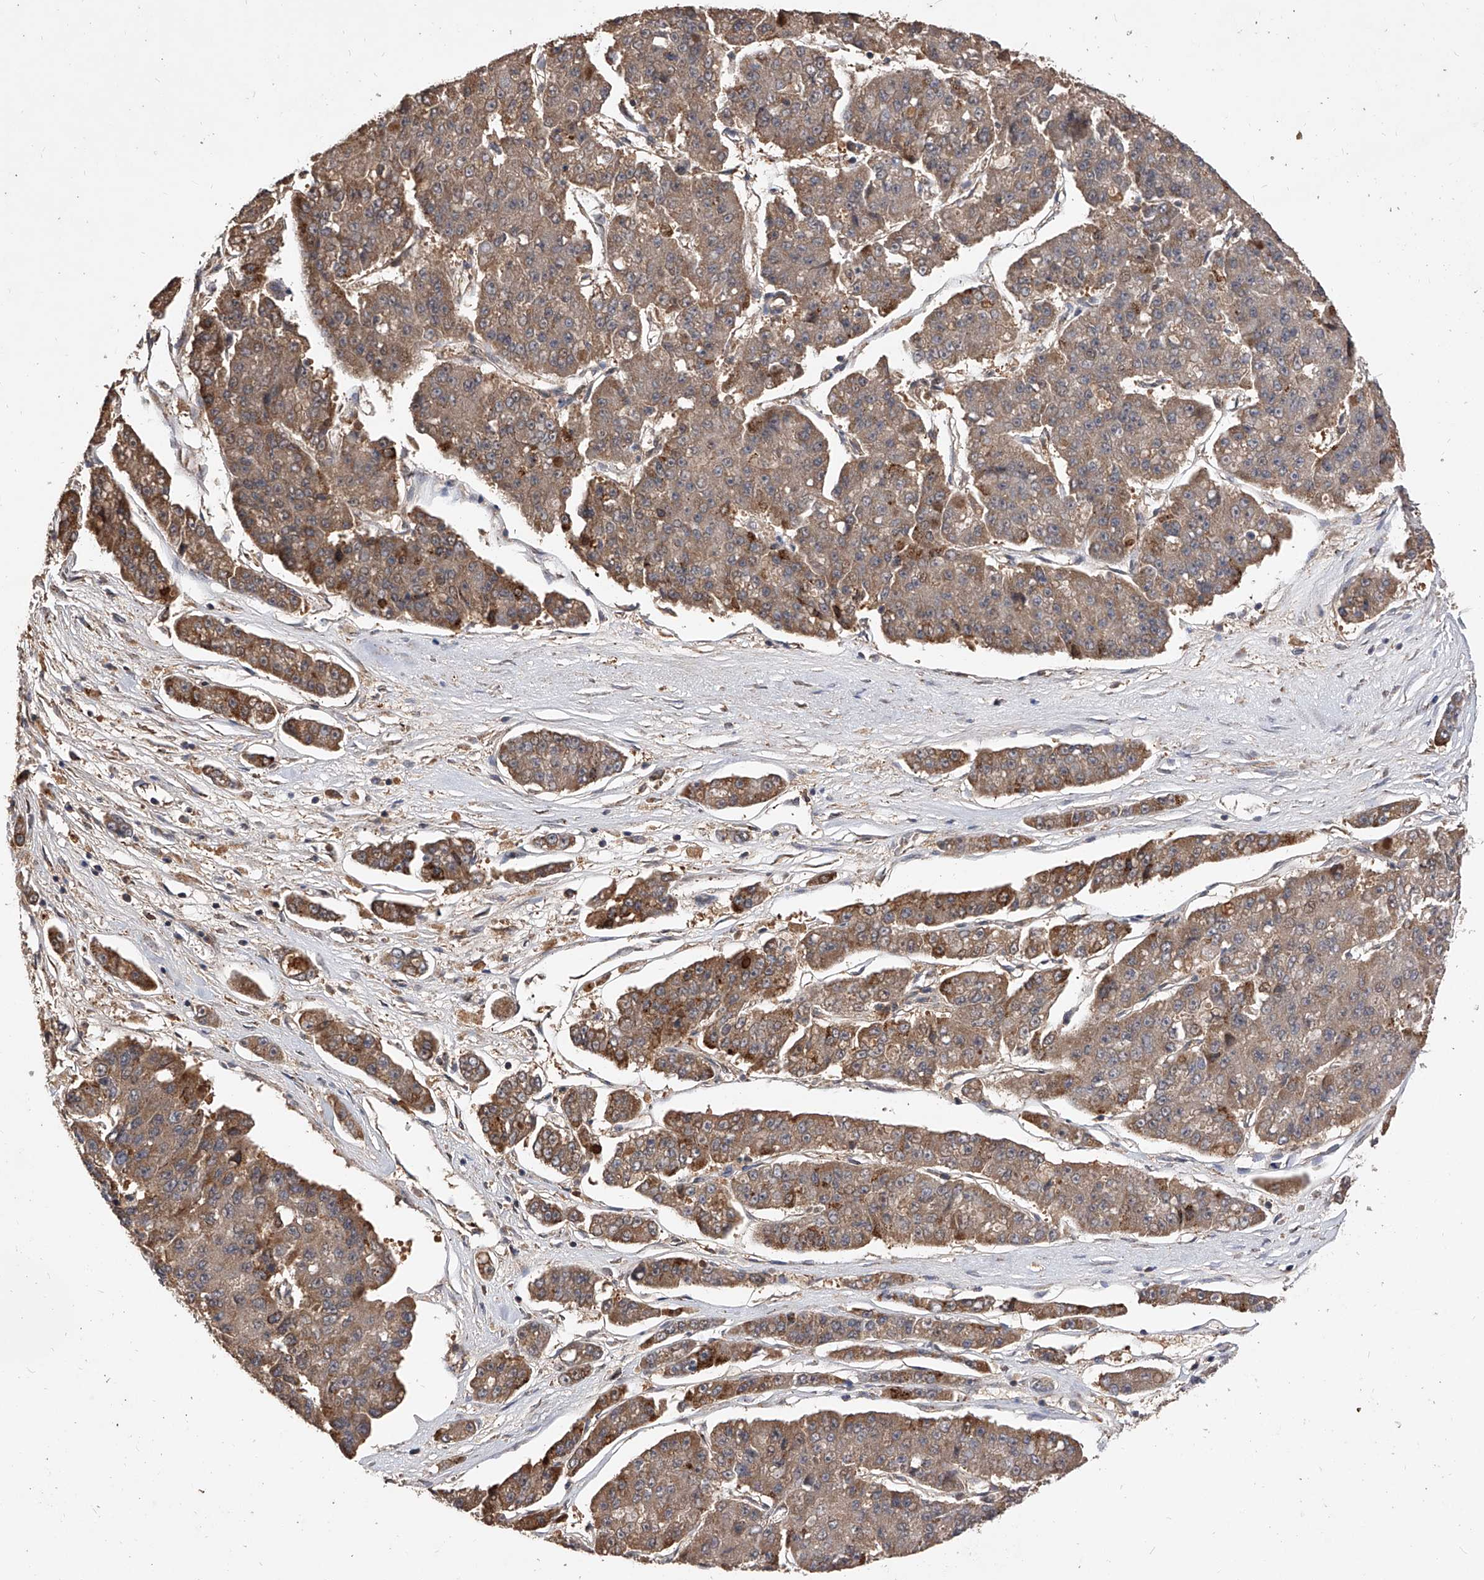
{"staining": {"intensity": "weak", "quantity": ">75%", "location": "cytoplasmic/membranous"}, "tissue": "pancreatic cancer", "cell_type": "Tumor cells", "image_type": "cancer", "snomed": [{"axis": "morphology", "description": "Adenocarcinoma, NOS"}, {"axis": "topography", "description": "Pancreas"}], "caption": "A brown stain highlights weak cytoplasmic/membranous expression of a protein in human pancreatic cancer tumor cells. (Stains: DAB (3,3'-diaminobenzidine) in brown, nuclei in blue, Microscopy: brightfield microscopy at high magnification).", "gene": "CFAP410", "patient": {"sex": "male", "age": 50}}